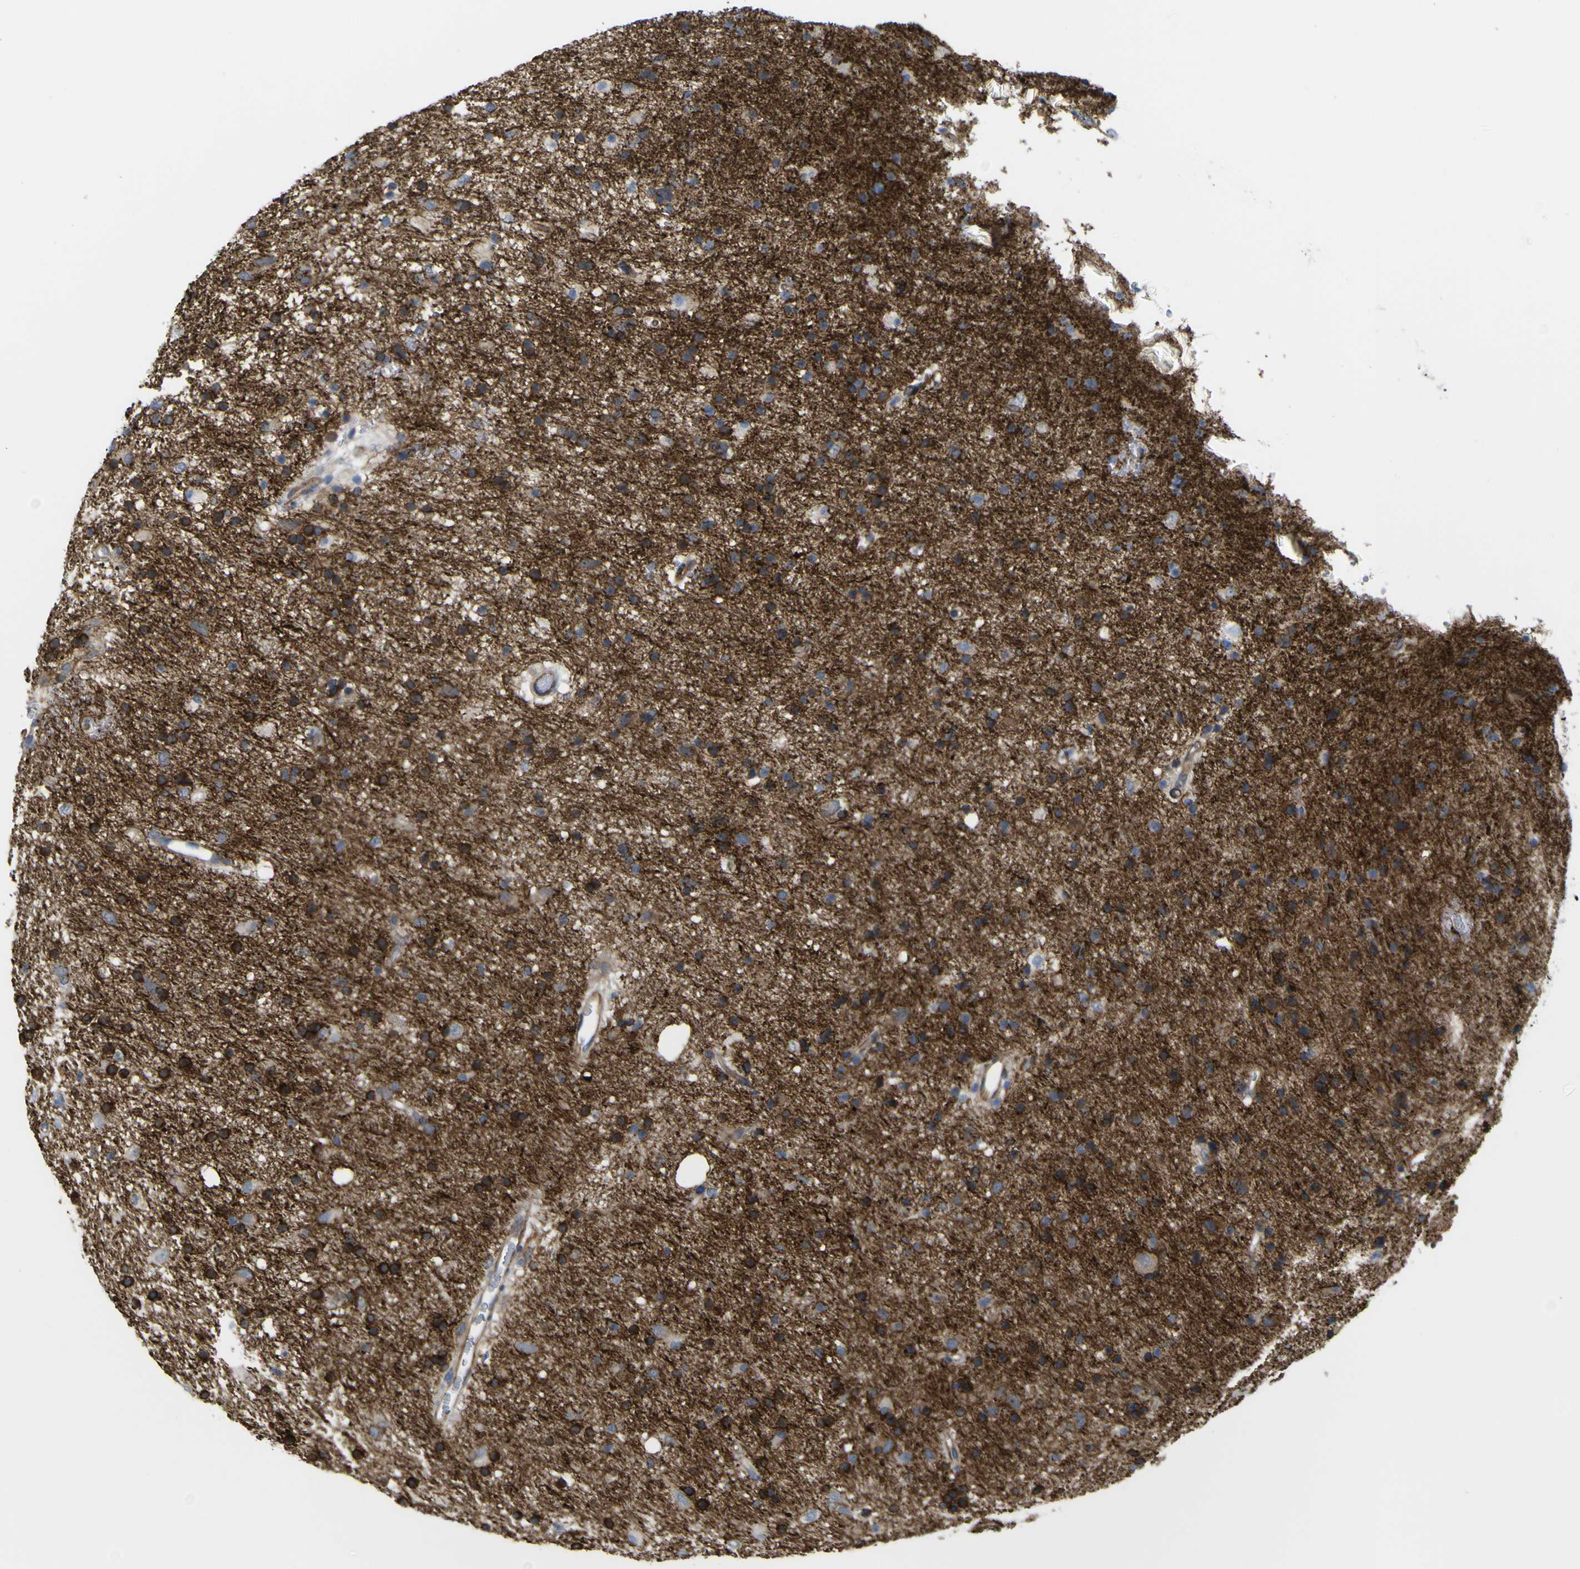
{"staining": {"intensity": "strong", "quantity": "25%-75%", "location": "cytoplasmic/membranous"}, "tissue": "glioma", "cell_type": "Tumor cells", "image_type": "cancer", "snomed": [{"axis": "morphology", "description": "Glioma, malignant, Low grade"}, {"axis": "topography", "description": "Brain"}], "caption": "Glioma stained for a protein displays strong cytoplasmic/membranous positivity in tumor cells.", "gene": "JPH1", "patient": {"sex": "male", "age": 77}}